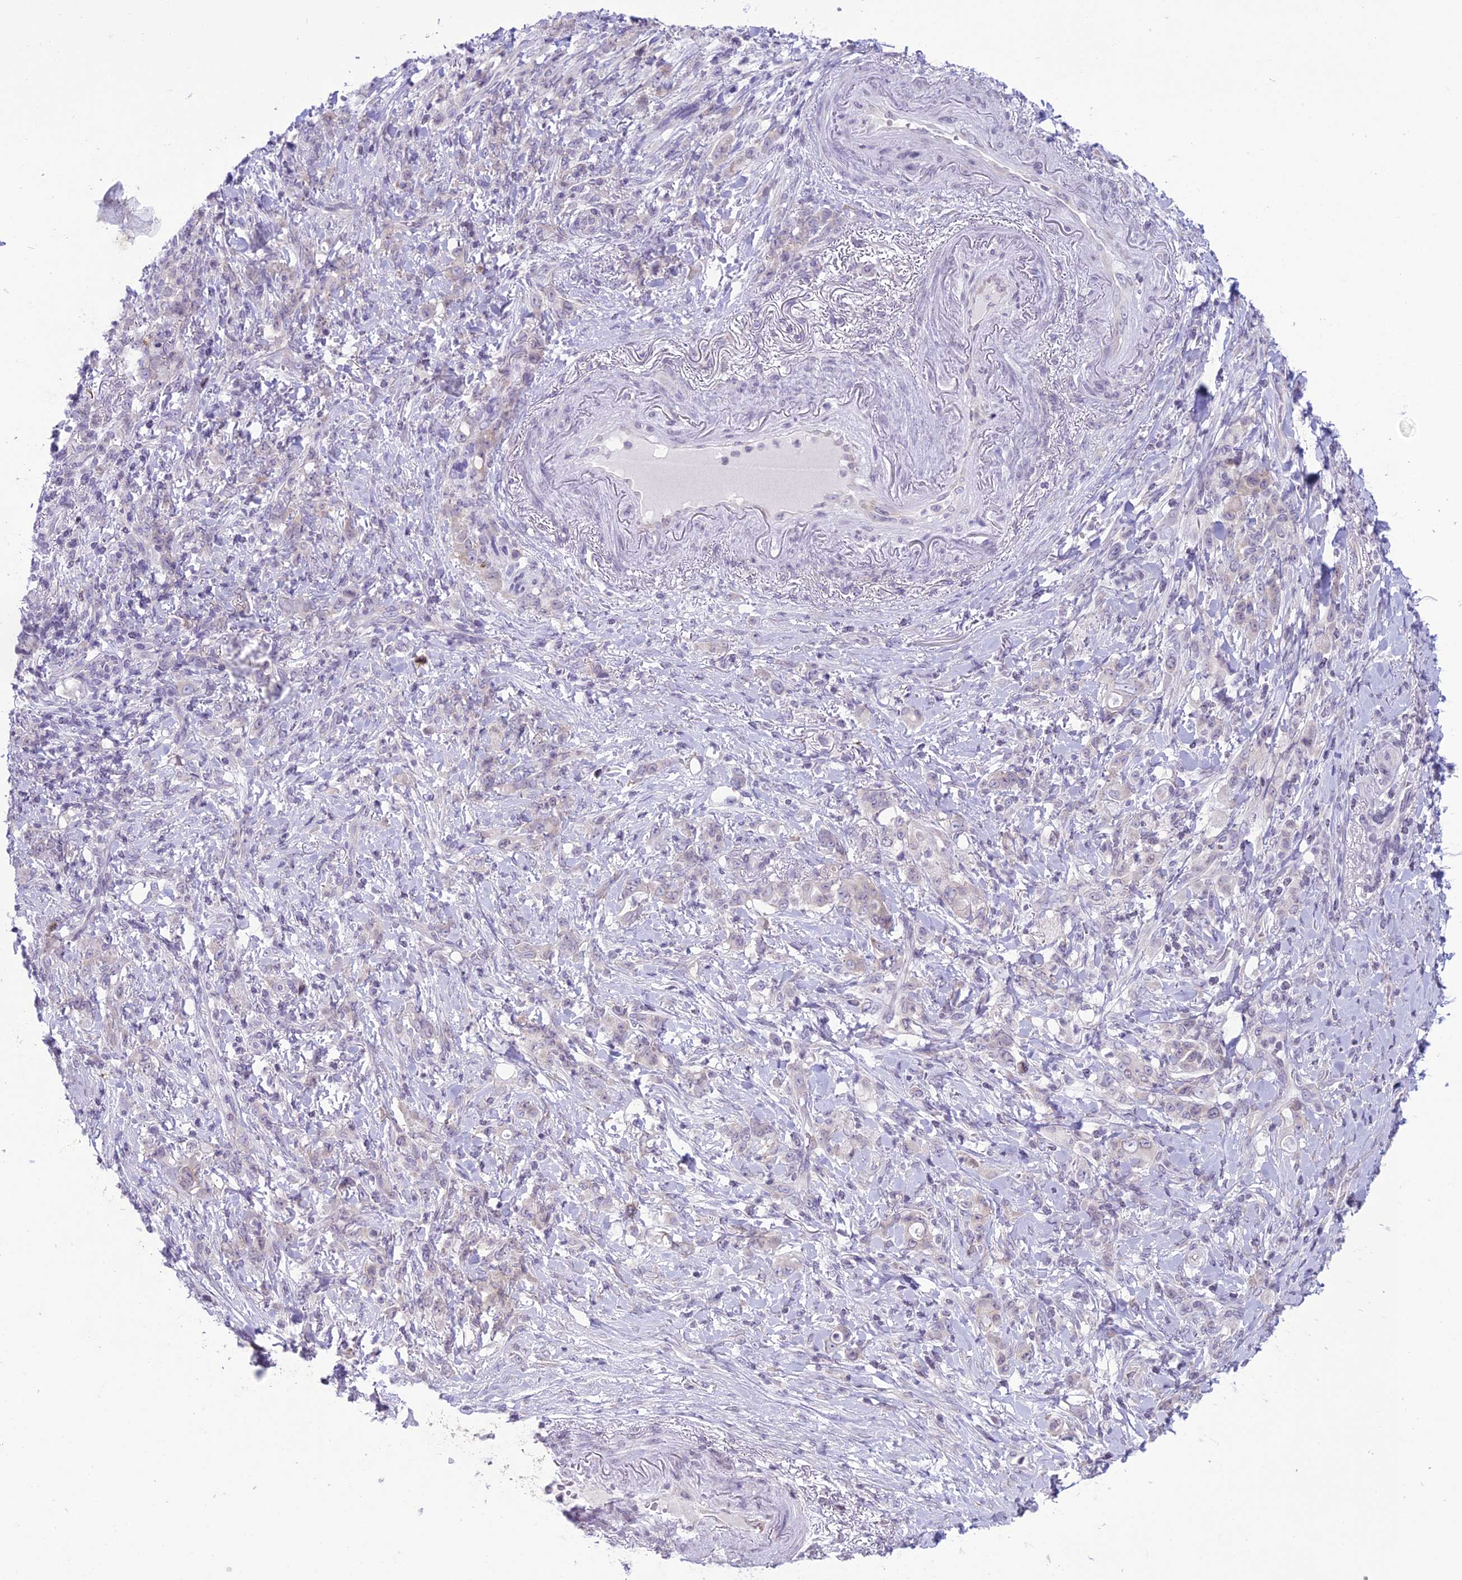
{"staining": {"intensity": "negative", "quantity": "none", "location": "none"}, "tissue": "stomach cancer", "cell_type": "Tumor cells", "image_type": "cancer", "snomed": [{"axis": "morphology", "description": "Normal tissue, NOS"}, {"axis": "morphology", "description": "Adenocarcinoma, NOS"}, {"axis": "topography", "description": "Stomach"}], "caption": "Tumor cells are negative for brown protein staining in adenocarcinoma (stomach).", "gene": "RPS26", "patient": {"sex": "female", "age": 79}}